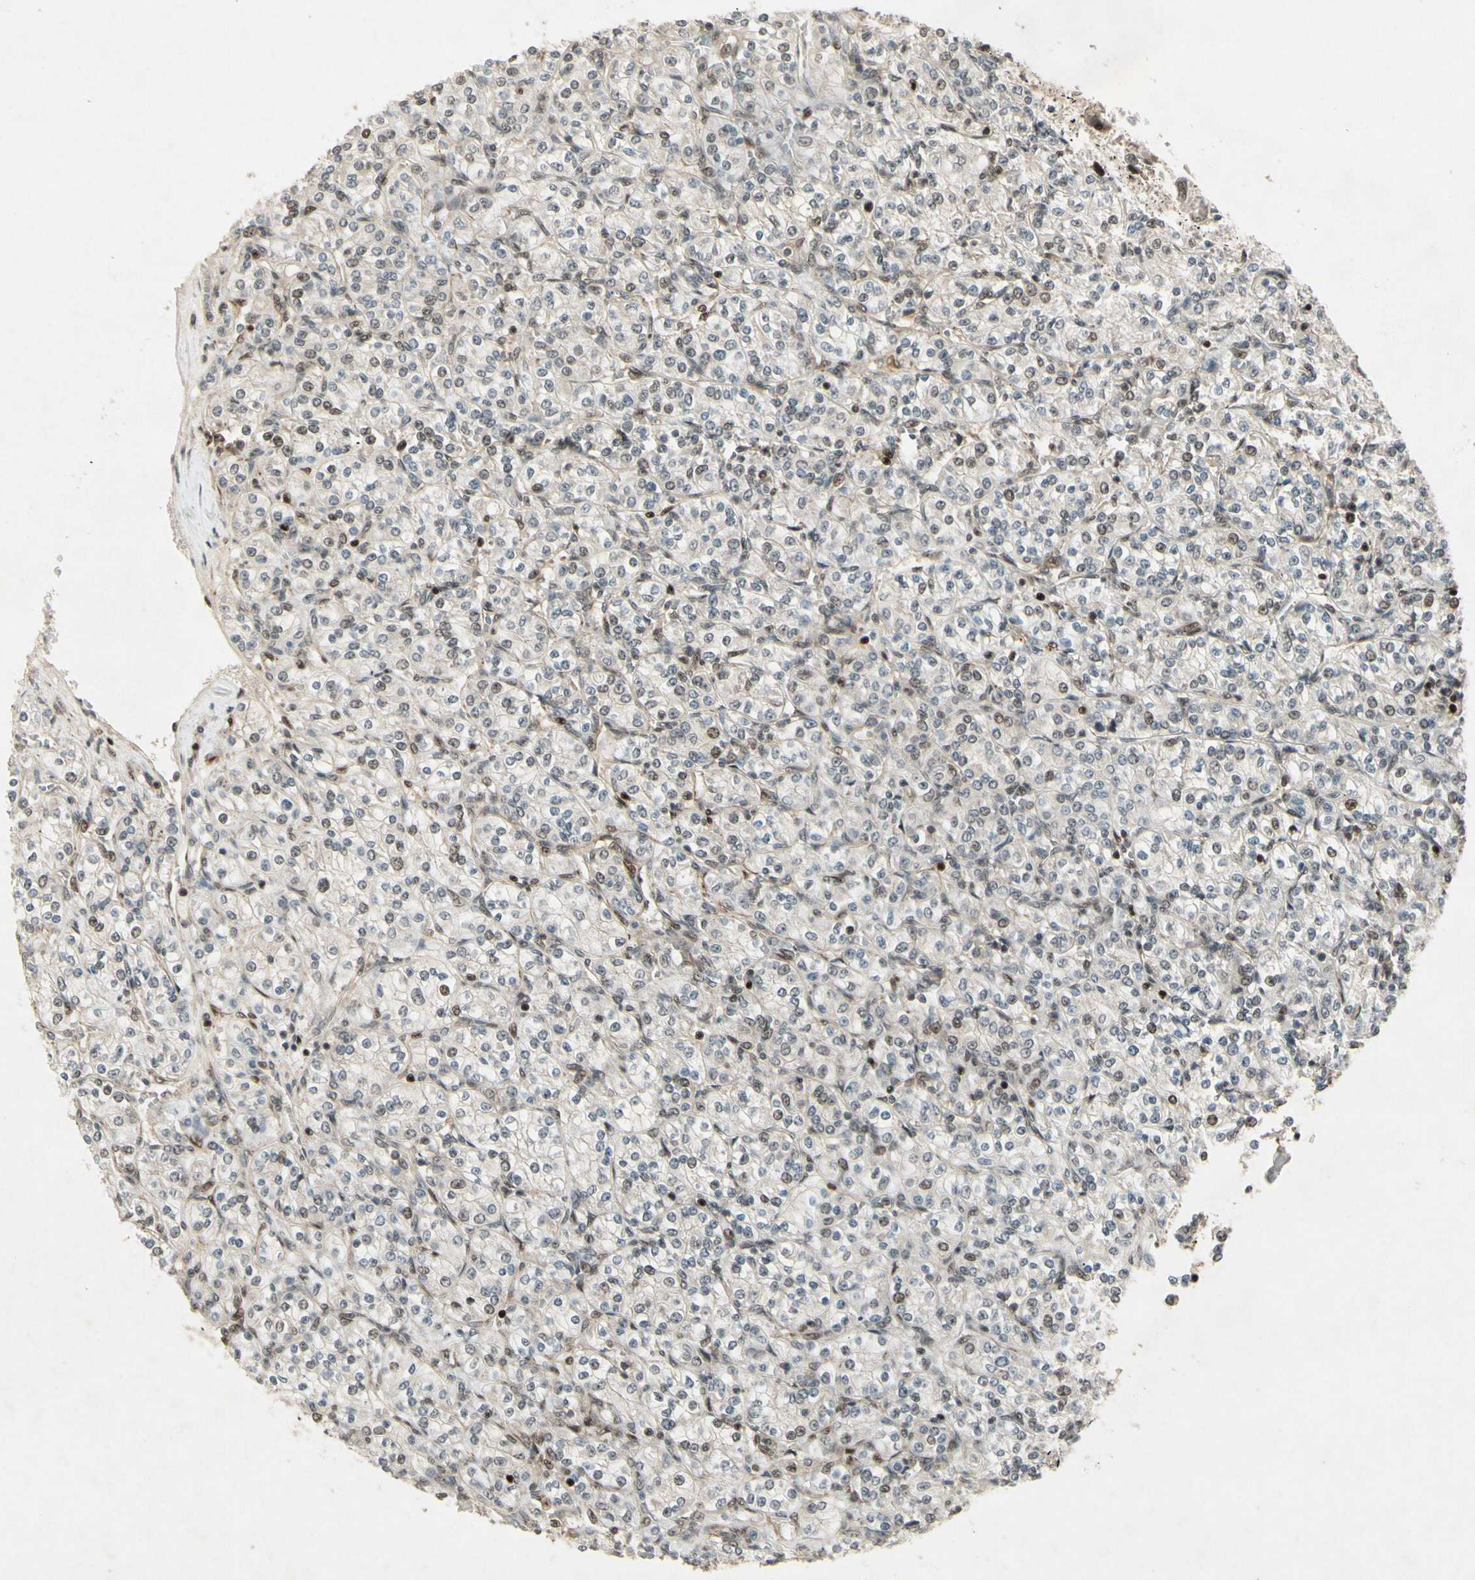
{"staining": {"intensity": "negative", "quantity": "none", "location": "none"}, "tissue": "renal cancer", "cell_type": "Tumor cells", "image_type": "cancer", "snomed": [{"axis": "morphology", "description": "Adenocarcinoma, NOS"}, {"axis": "topography", "description": "Kidney"}], "caption": "The immunohistochemistry histopathology image has no significant staining in tumor cells of renal adenocarcinoma tissue.", "gene": "CDK11A", "patient": {"sex": "male", "age": 77}}